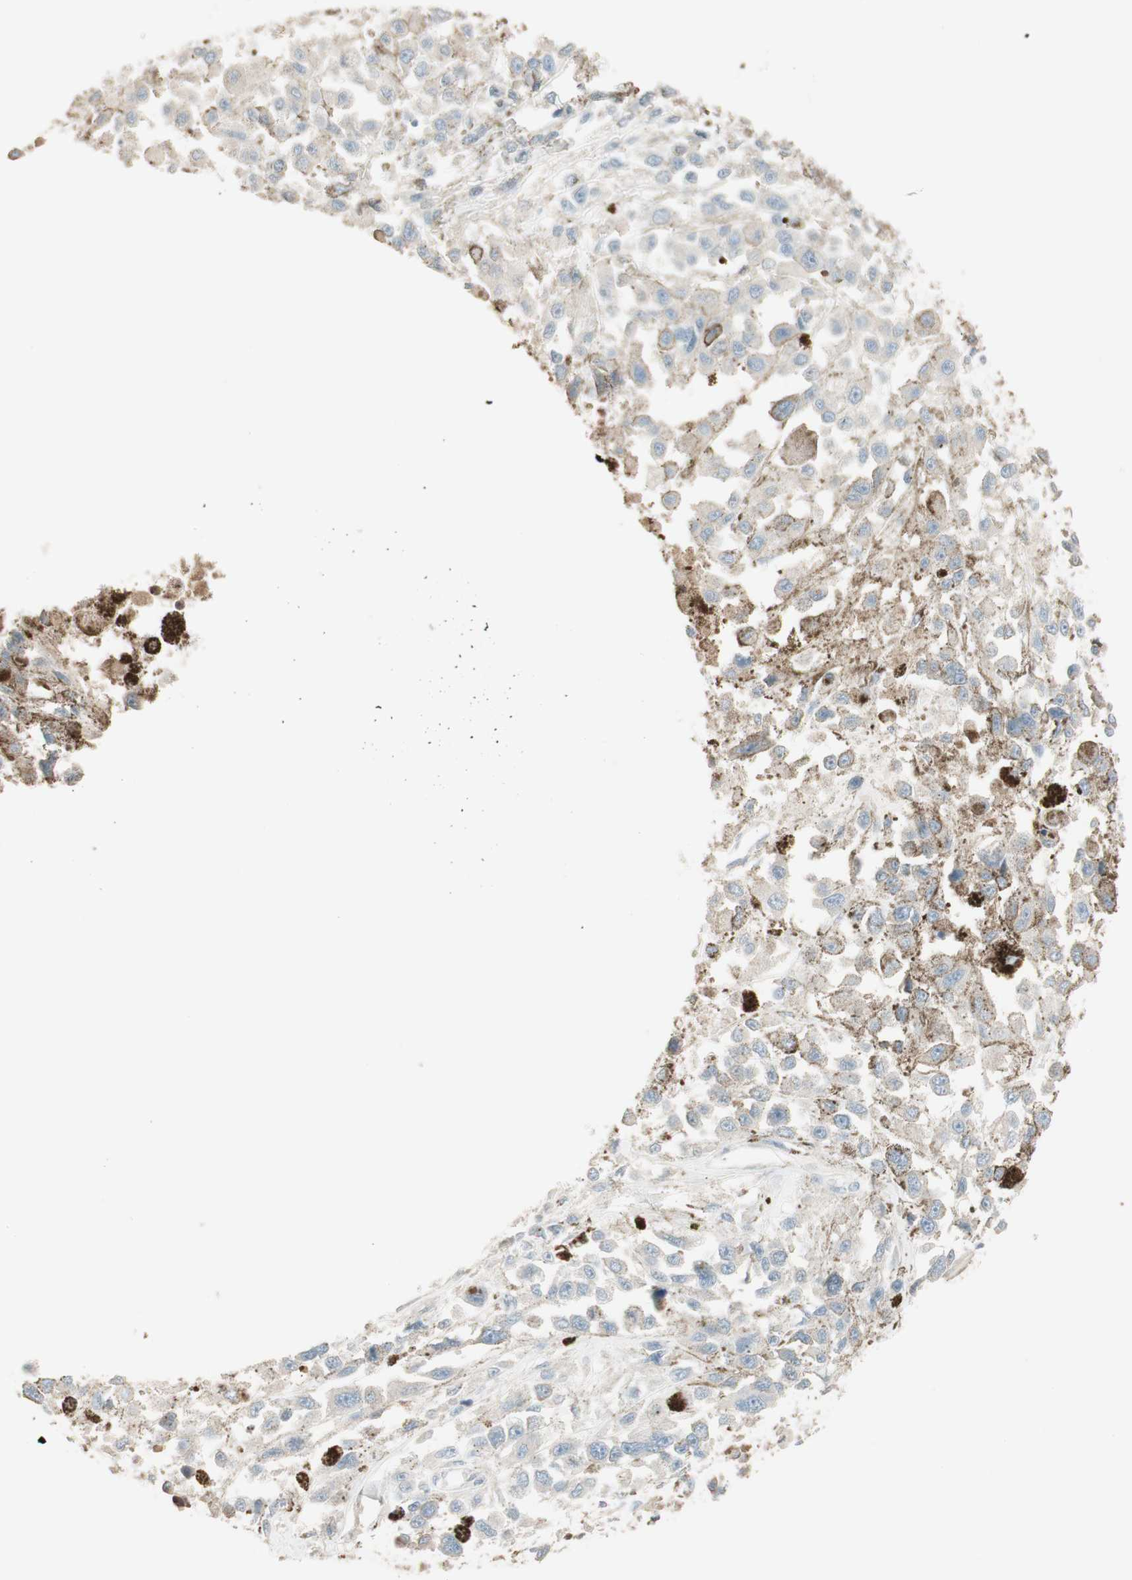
{"staining": {"intensity": "negative", "quantity": "none", "location": "none"}, "tissue": "melanoma", "cell_type": "Tumor cells", "image_type": "cancer", "snomed": [{"axis": "morphology", "description": "Malignant melanoma, Metastatic site"}, {"axis": "topography", "description": "Lymph node"}], "caption": "Tumor cells show no significant staining in malignant melanoma (metastatic site).", "gene": "IFNG", "patient": {"sex": "male", "age": 59}}